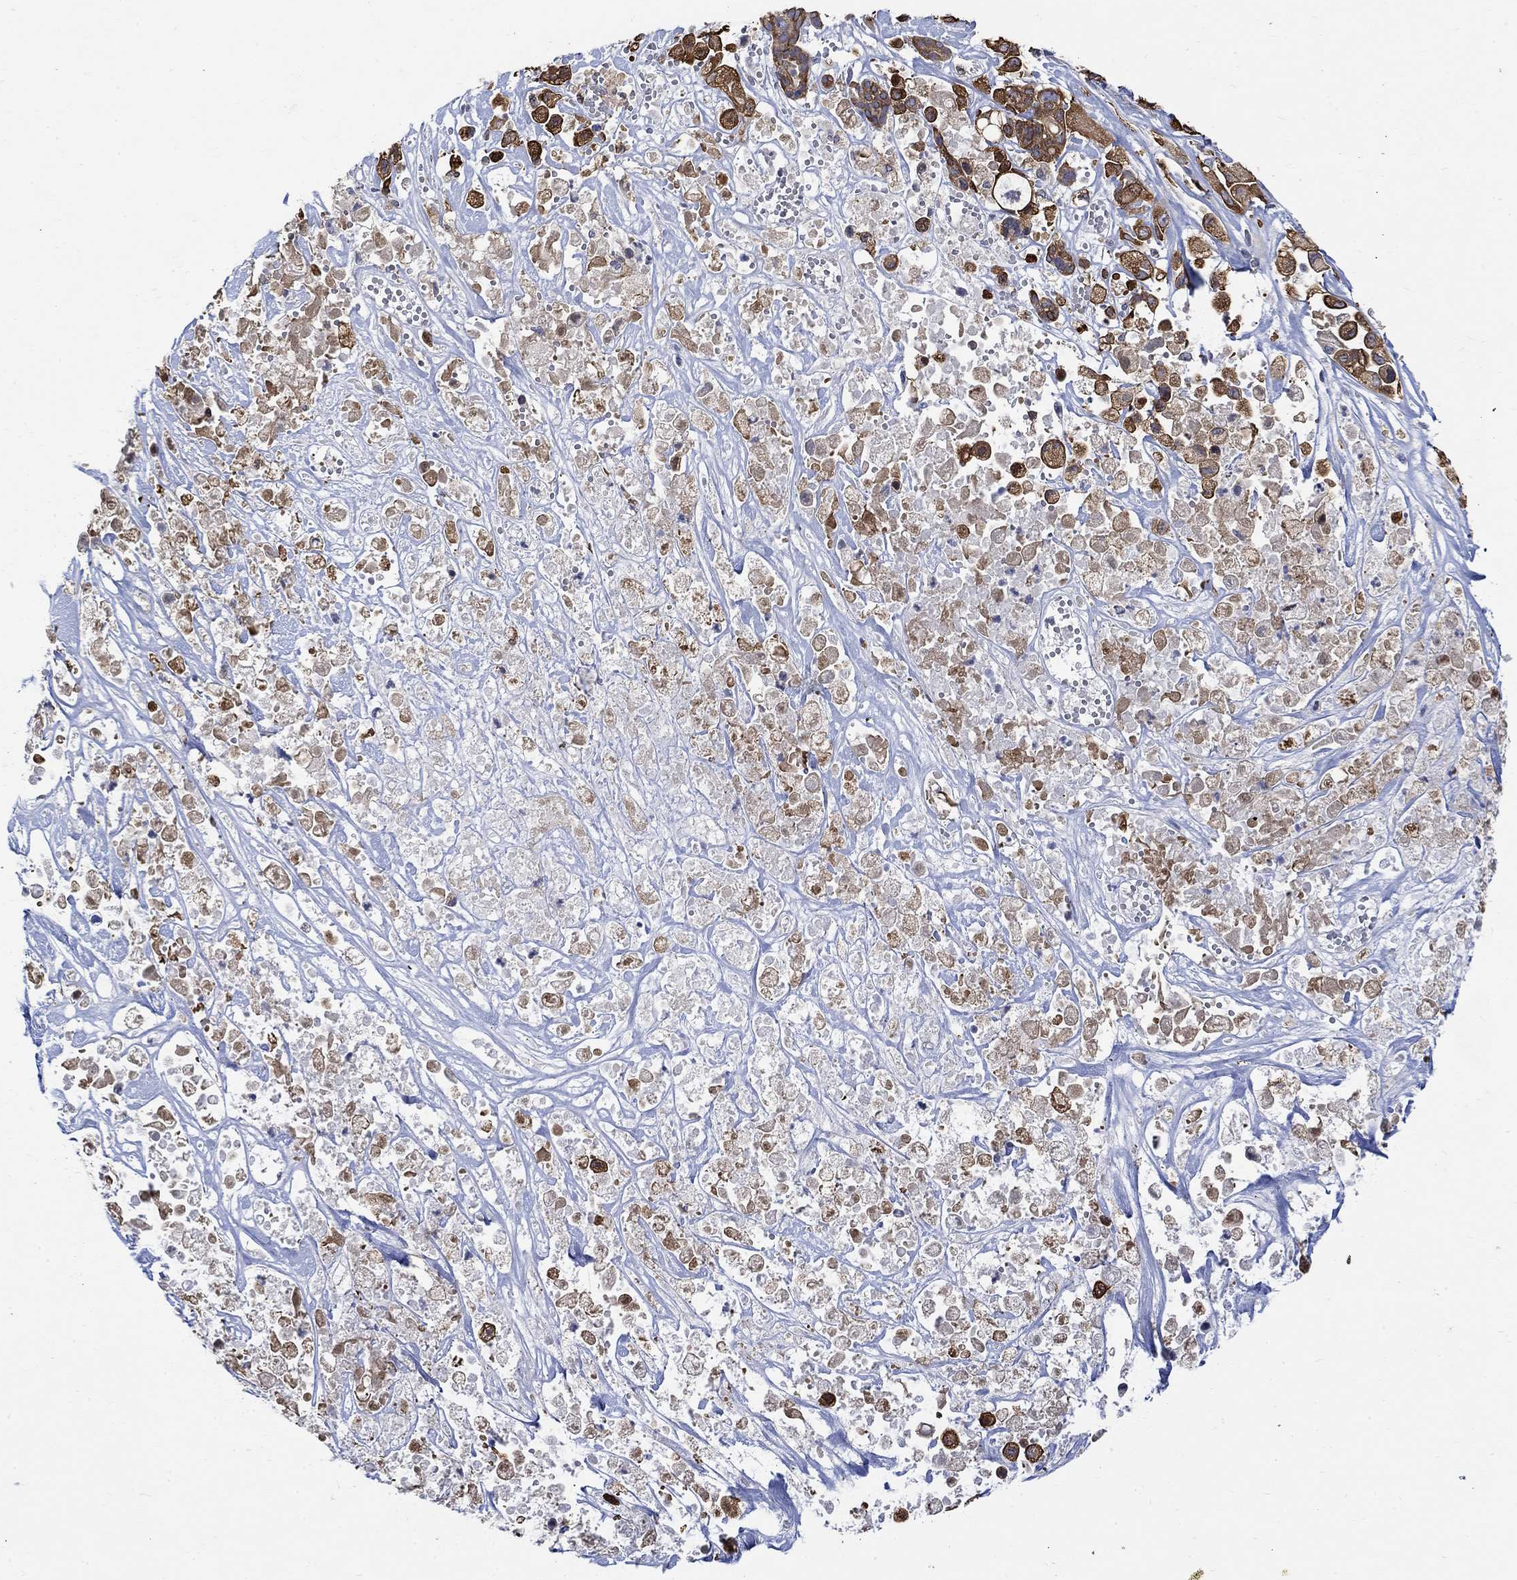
{"staining": {"intensity": "negative", "quantity": "none", "location": "none"}, "tissue": "pancreatic cancer", "cell_type": "Tumor cells", "image_type": "cancer", "snomed": [{"axis": "morphology", "description": "Adenocarcinoma, NOS"}, {"axis": "topography", "description": "Pancreas"}], "caption": "Protein analysis of adenocarcinoma (pancreatic) shows no significant positivity in tumor cells.", "gene": "TGM2", "patient": {"sex": "male", "age": 44}}